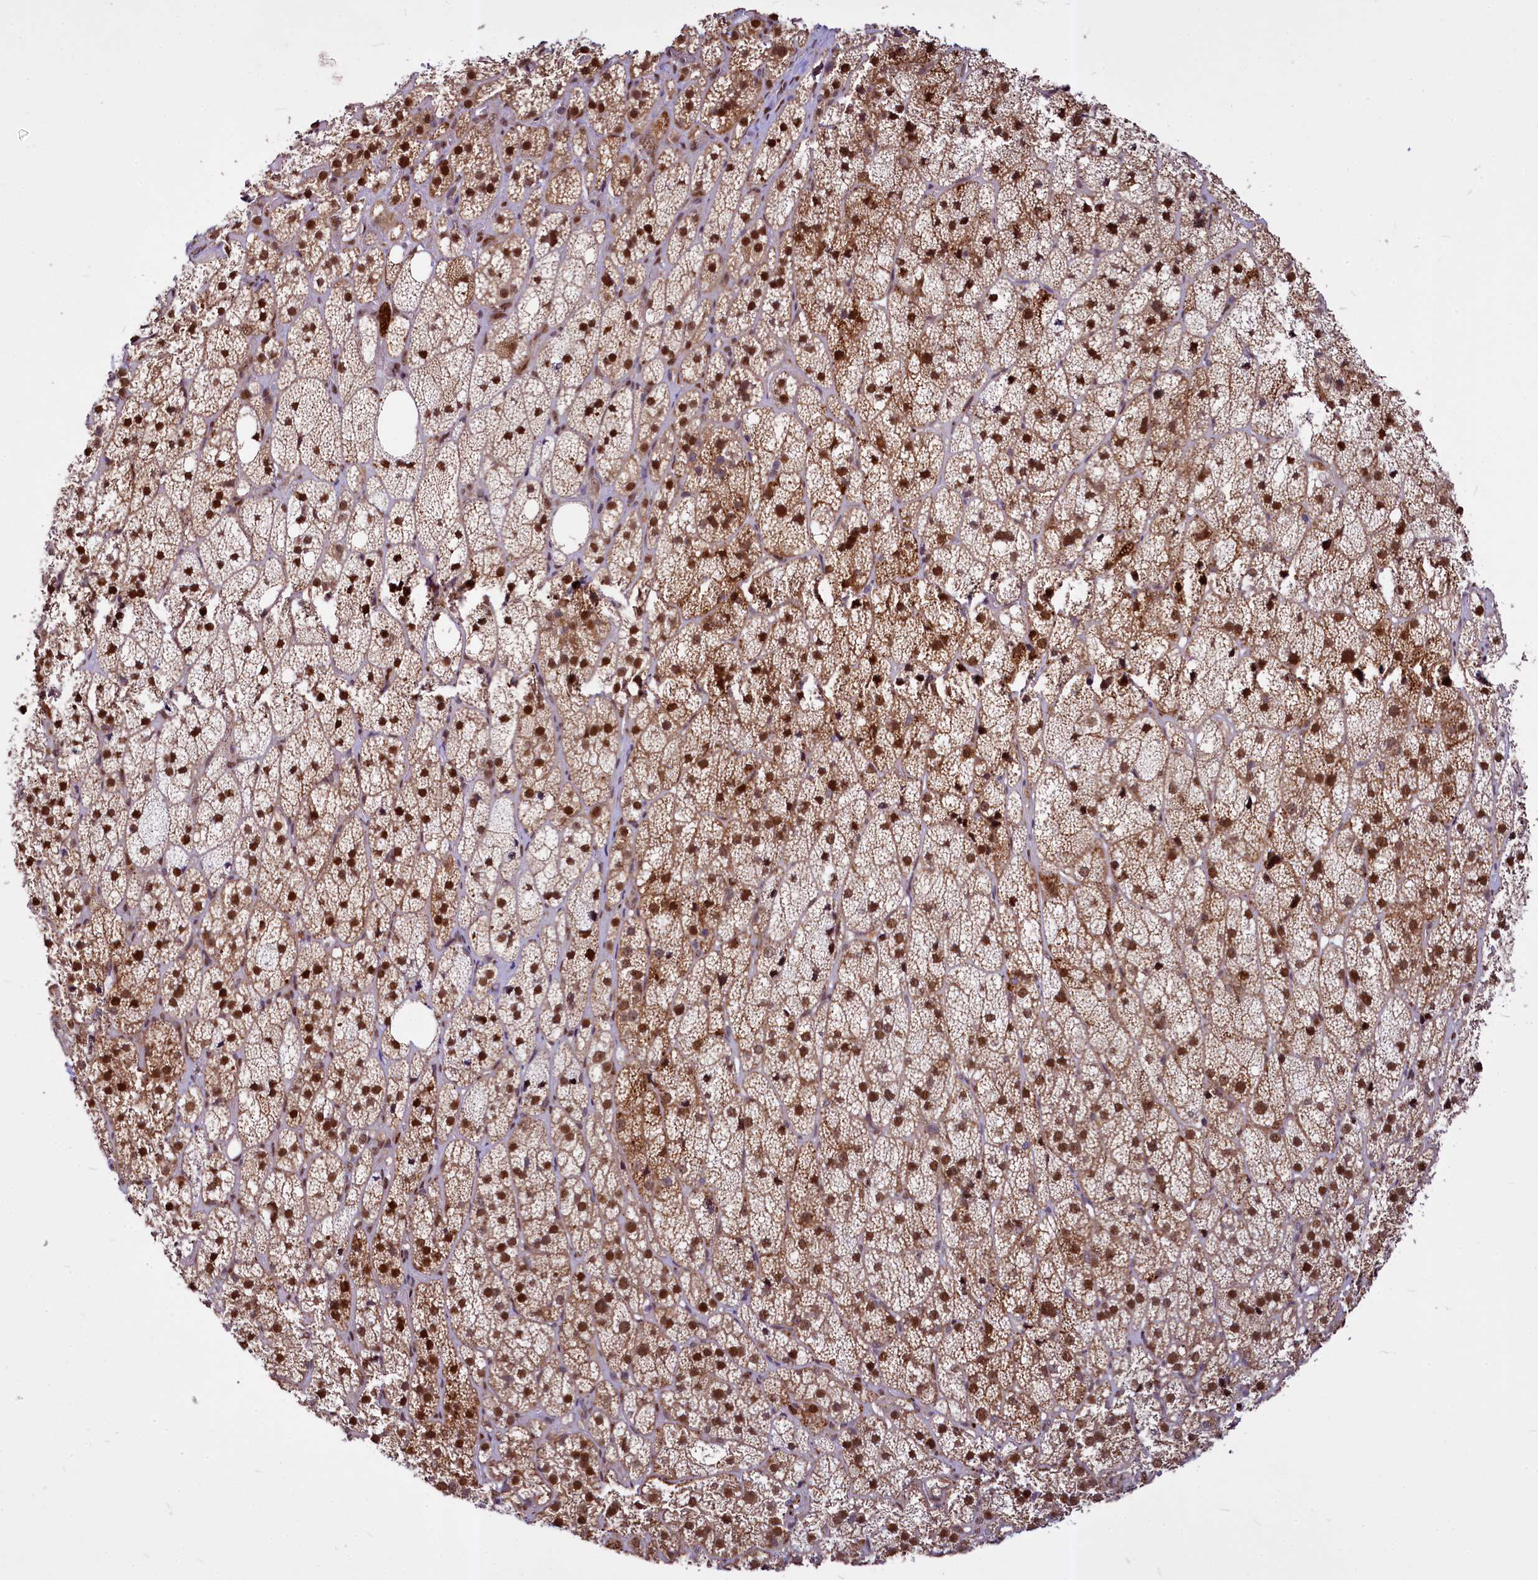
{"staining": {"intensity": "strong", "quantity": ">75%", "location": "nuclear"}, "tissue": "adrenal gland", "cell_type": "Glandular cells", "image_type": "normal", "snomed": [{"axis": "morphology", "description": "Normal tissue, NOS"}, {"axis": "topography", "description": "Adrenal gland"}], "caption": "DAB immunohistochemical staining of benign adrenal gland displays strong nuclear protein staining in approximately >75% of glandular cells. Using DAB (3,3'-diaminobenzidine) (brown) and hematoxylin (blue) stains, captured at high magnification using brightfield microscopy.", "gene": "MAML2", "patient": {"sex": "male", "age": 61}}